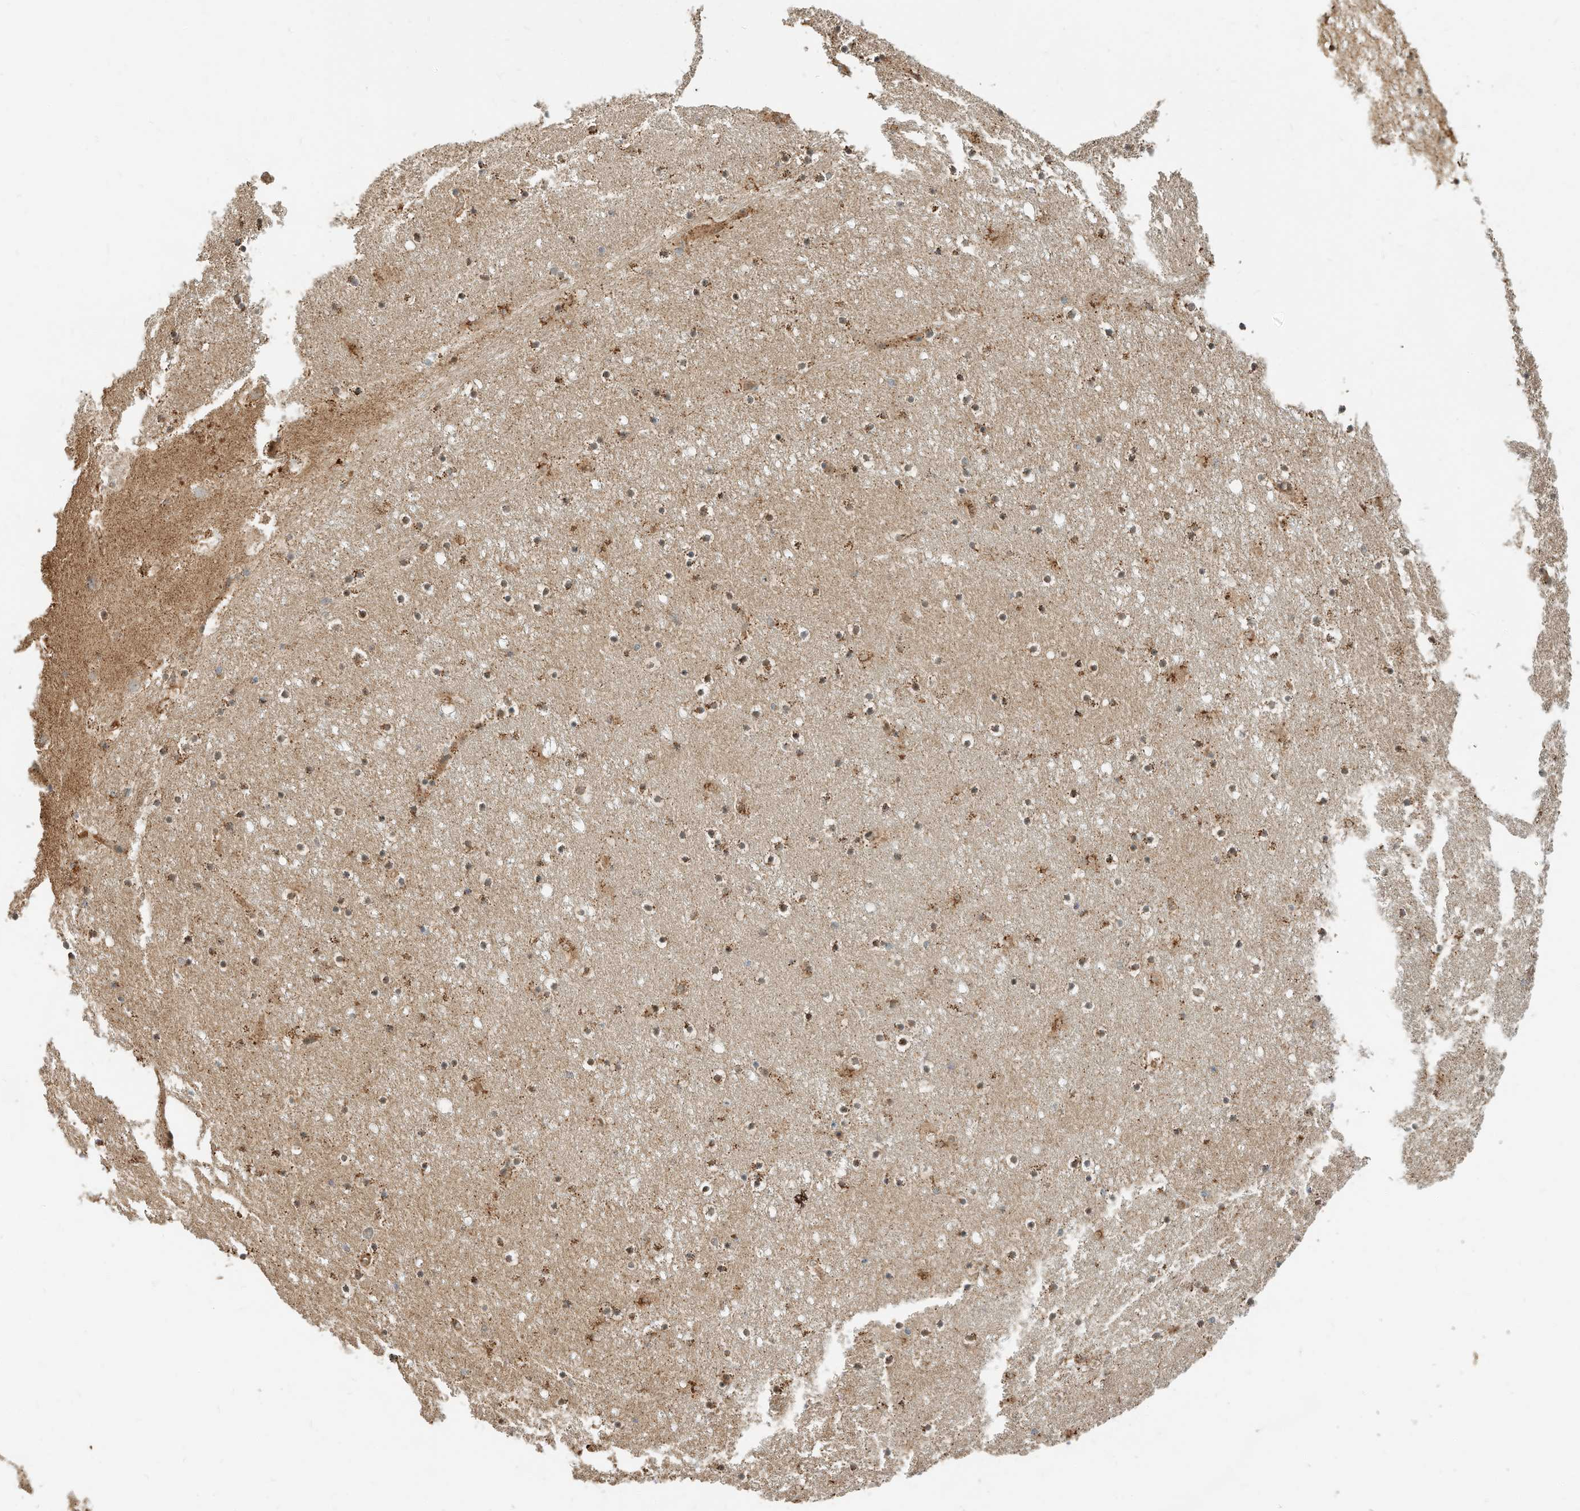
{"staining": {"intensity": "moderate", "quantity": ">75%", "location": "cytoplasmic/membranous"}, "tissue": "caudate", "cell_type": "Glial cells", "image_type": "normal", "snomed": [{"axis": "morphology", "description": "Normal tissue, NOS"}, {"axis": "topography", "description": "Lateral ventricle wall"}], "caption": "Immunohistochemistry (IHC) micrograph of normal human caudate stained for a protein (brown), which demonstrates medium levels of moderate cytoplasmic/membranous expression in approximately >75% of glial cells.", "gene": "CPAMD8", "patient": {"sex": "male", "age": 45}}